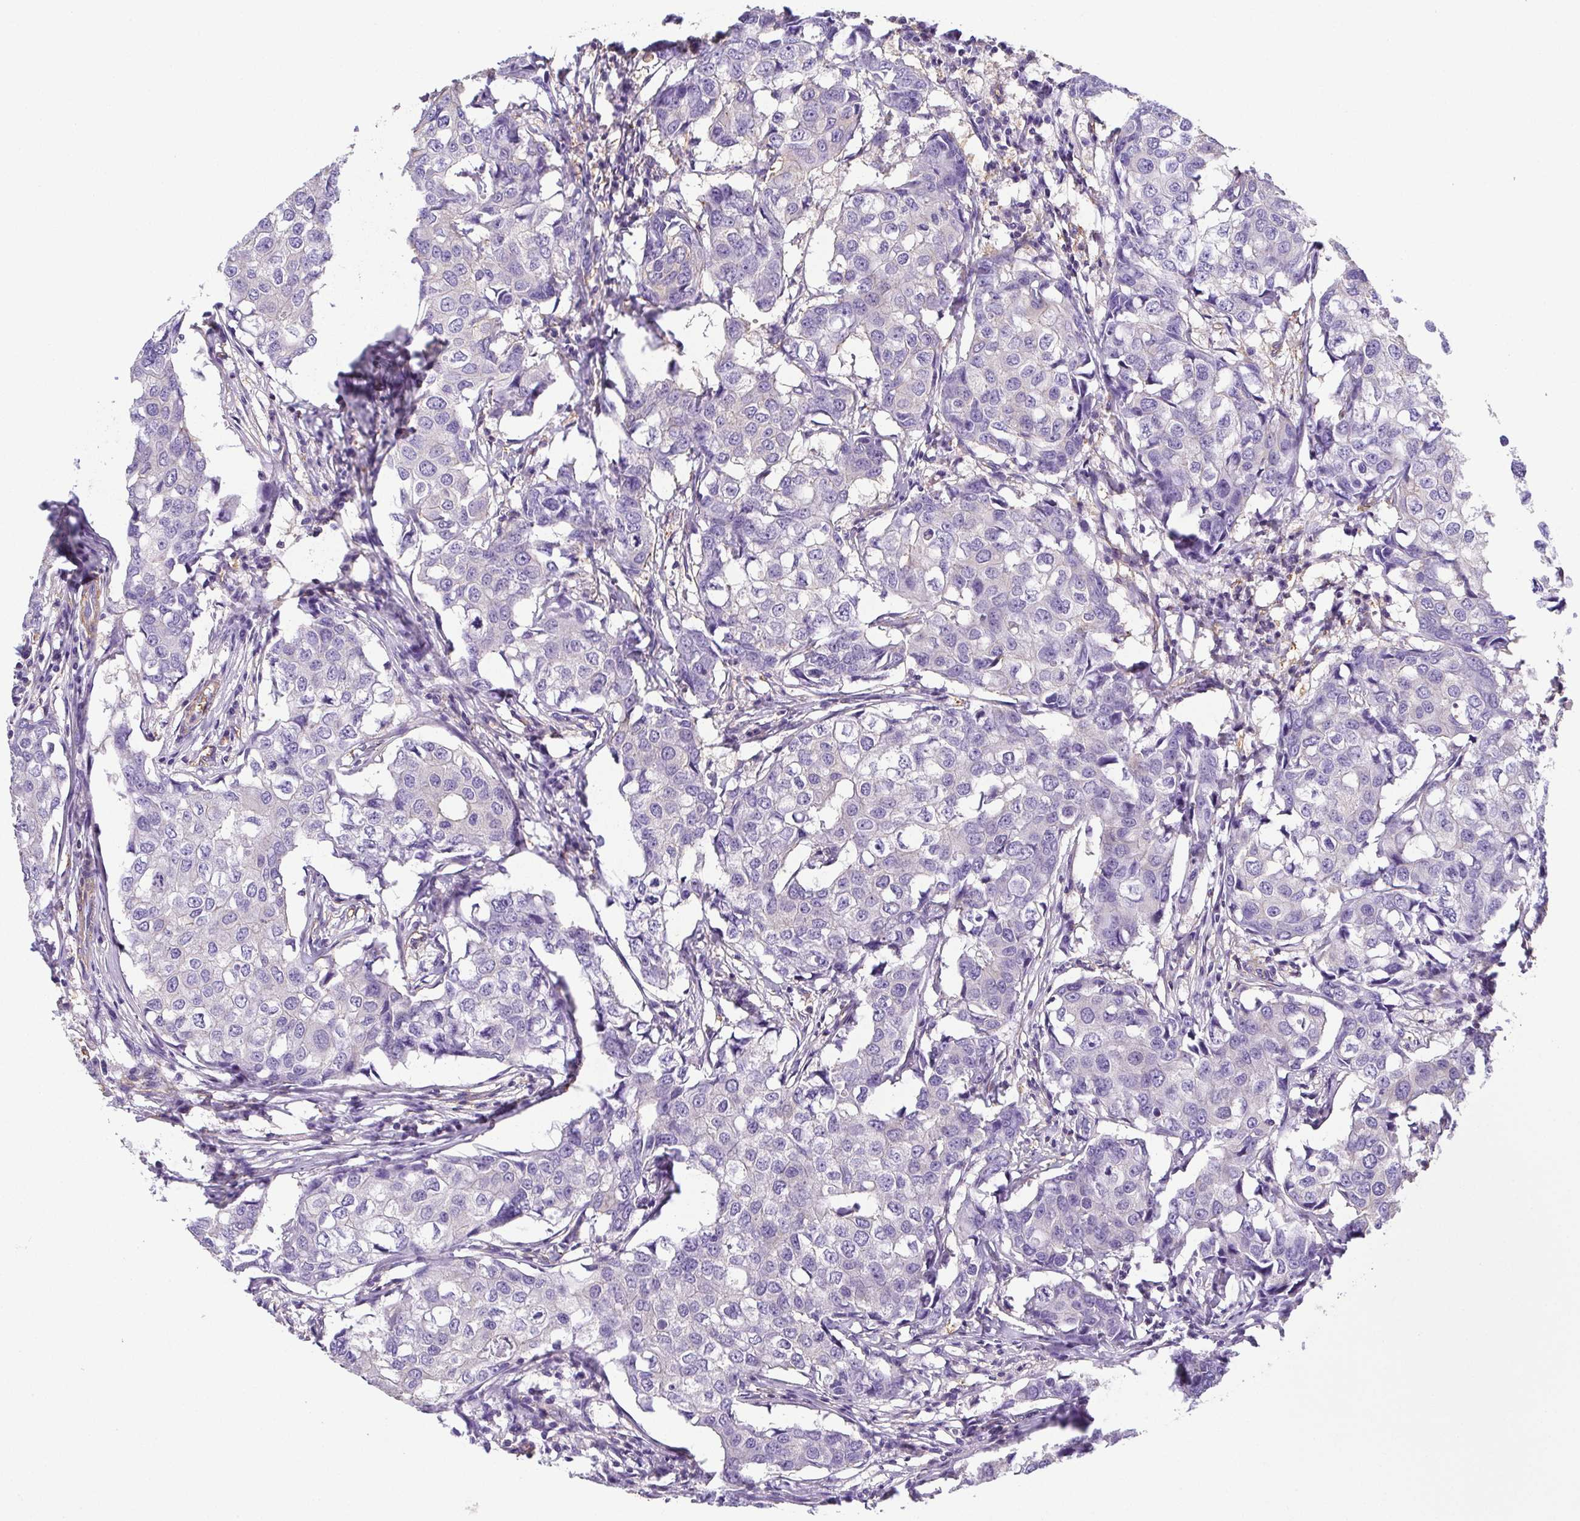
{"staining": {"intensity": "negative", "quantity": "none", "location": "none"}, "tissue": "breast cancer", "cell_type": "Tumor cells", "image_type": "cancer", "snomed": [{"axis": "morphology", "description": "Duct carcinoma"}, {"axis": "topography", "description": "Breast"}], "caption": "Tumor cells are negative for brown protein staining in breast cancer.", "gene": "MYL6", "patient": {"sex": "female", "age": 27}}